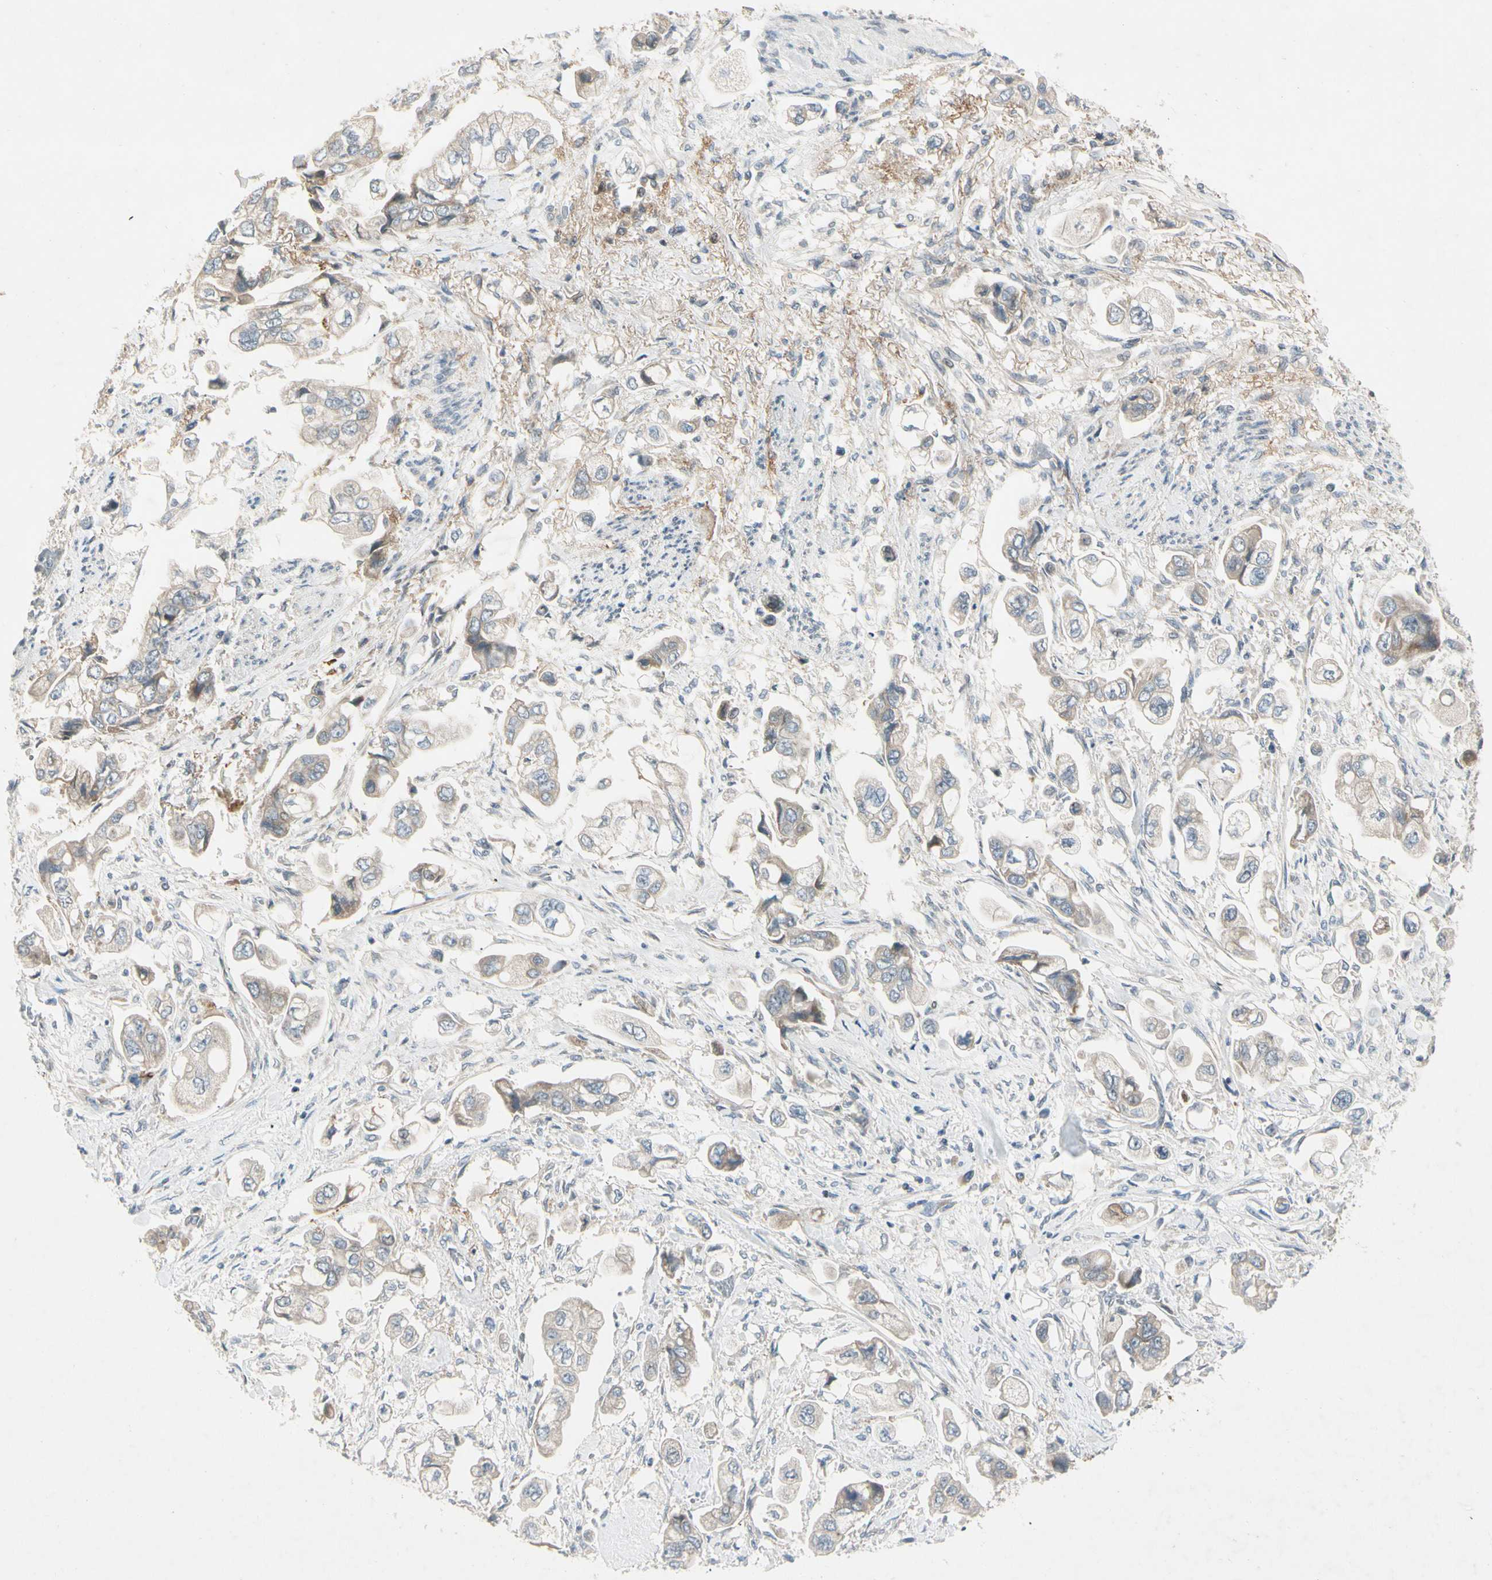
{"staining": {"intensity": "weak", "quantity": "25%-75%", "location": "cytoplasmic/membranous"}, "tissue": "stomach cancer", "cell_type": "Tumor cells", "image_type": "cancer", "snomed": [{"axis": "morphology", "description": "Adenocarcinoma, NOS"}, {"axis": "topography", "description": "Stomach"}], "caption": "This histopathology image exhibits stomach cancer stained with immunohistochemistry to label a protein in brown. The cytoplasmic/membranous of tumor cells show weak positivity for the protein. Nuclei are counter-stained blue.", "gene": "ICAM5", "patient": {"sex": "male", "age": 62}}